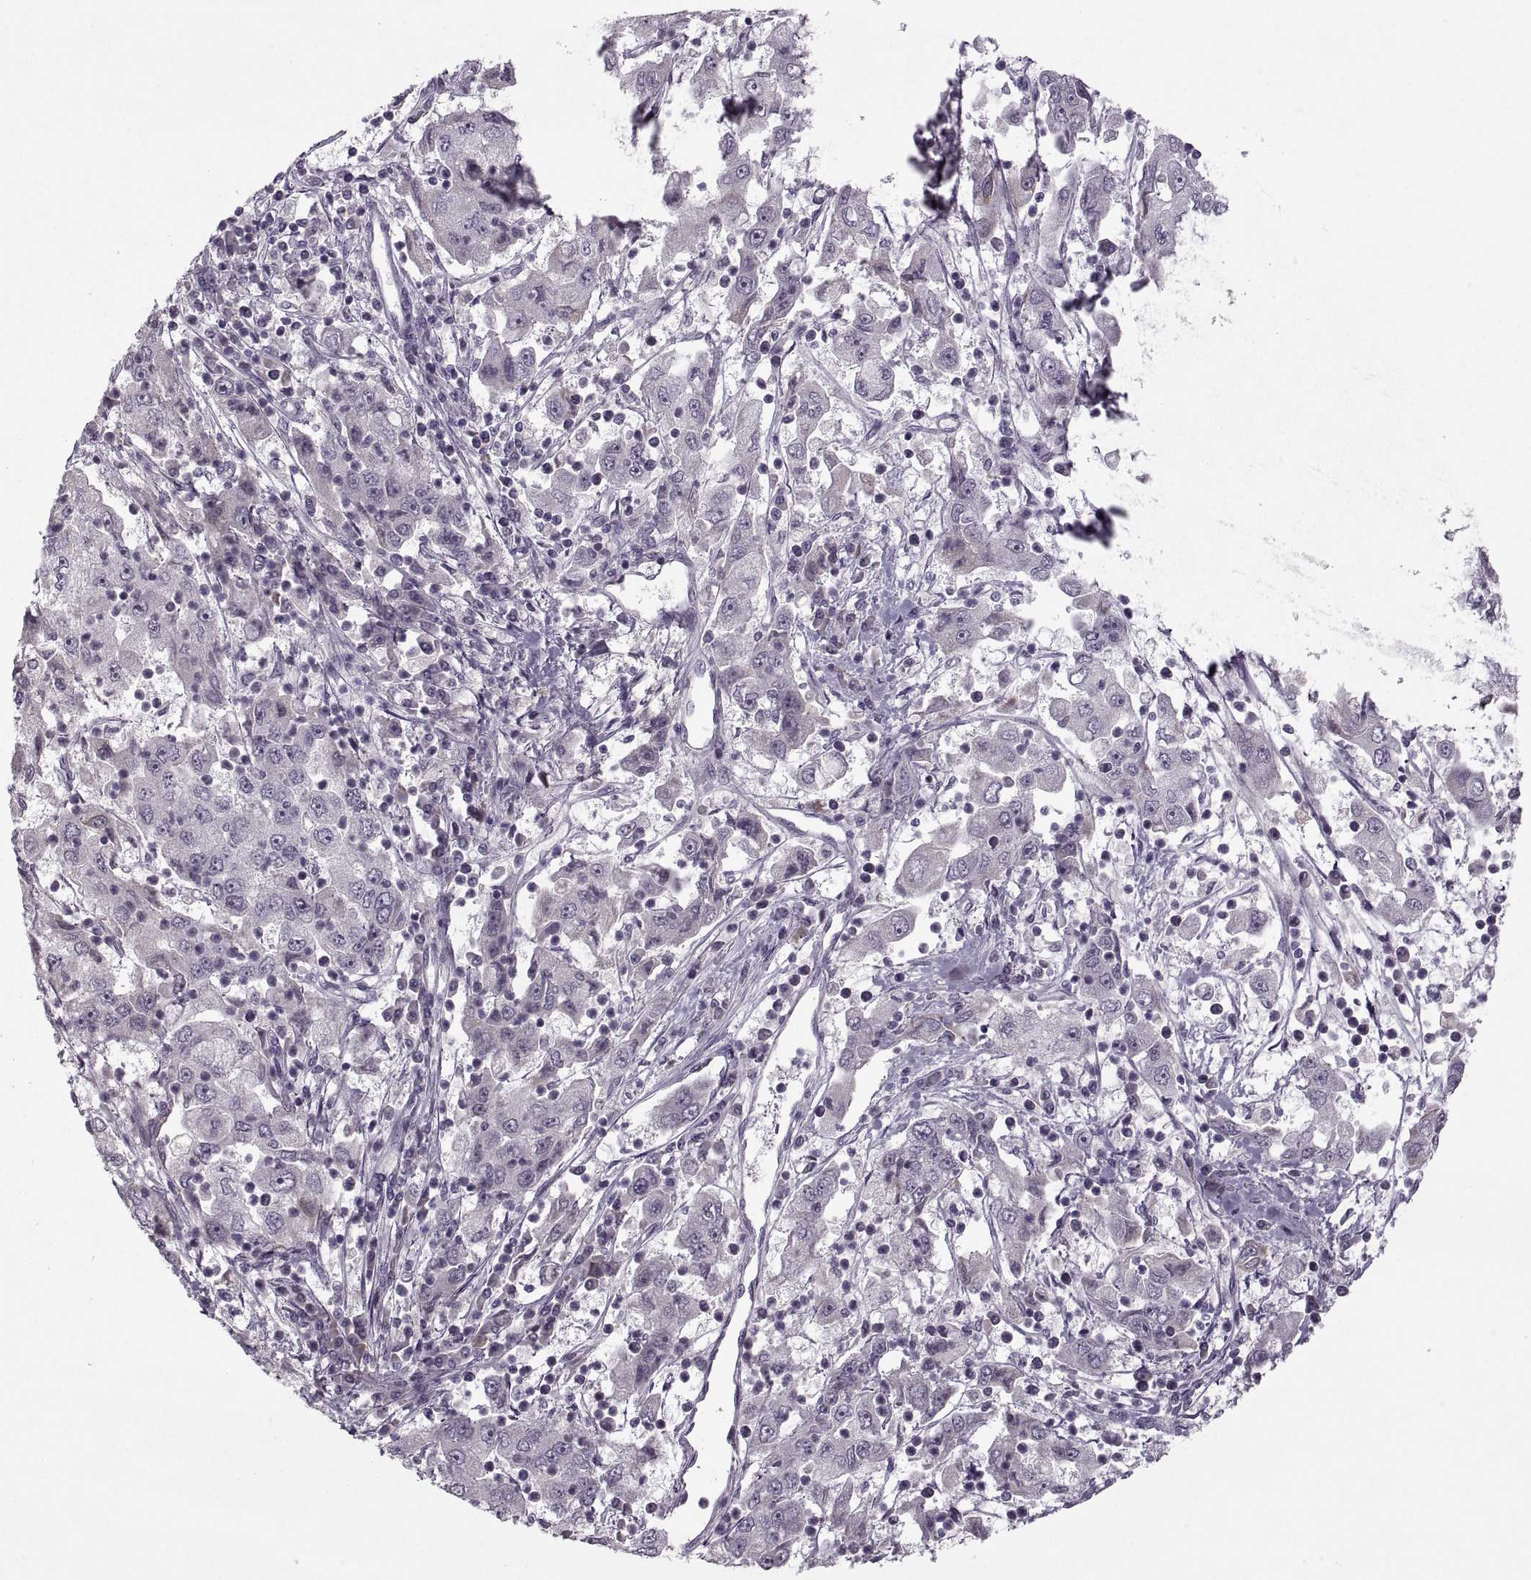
{"staining": {"intensity": "negative", "quantity": "none", "location": "none"}, "tissue": "cervical cancer", "cell_type": "Tumor cells", "image_type": "cancer", "snomed": [{"axis": "morphology", "description": "Squamous cell carcinoma, NOS"}, {"axis": "topography", "description": "Cervix"}], "caption": "Immunohistochemistry micrograph of neoplastic tissue: squamous cell carcinoma (cervical) stained with DAB (3,3'-diaminobenzidine) demonstrates no significant protein positivity in tumor cells.", "gene": "MGAT4D", "patient": {"sex": "female", "age": 36}}